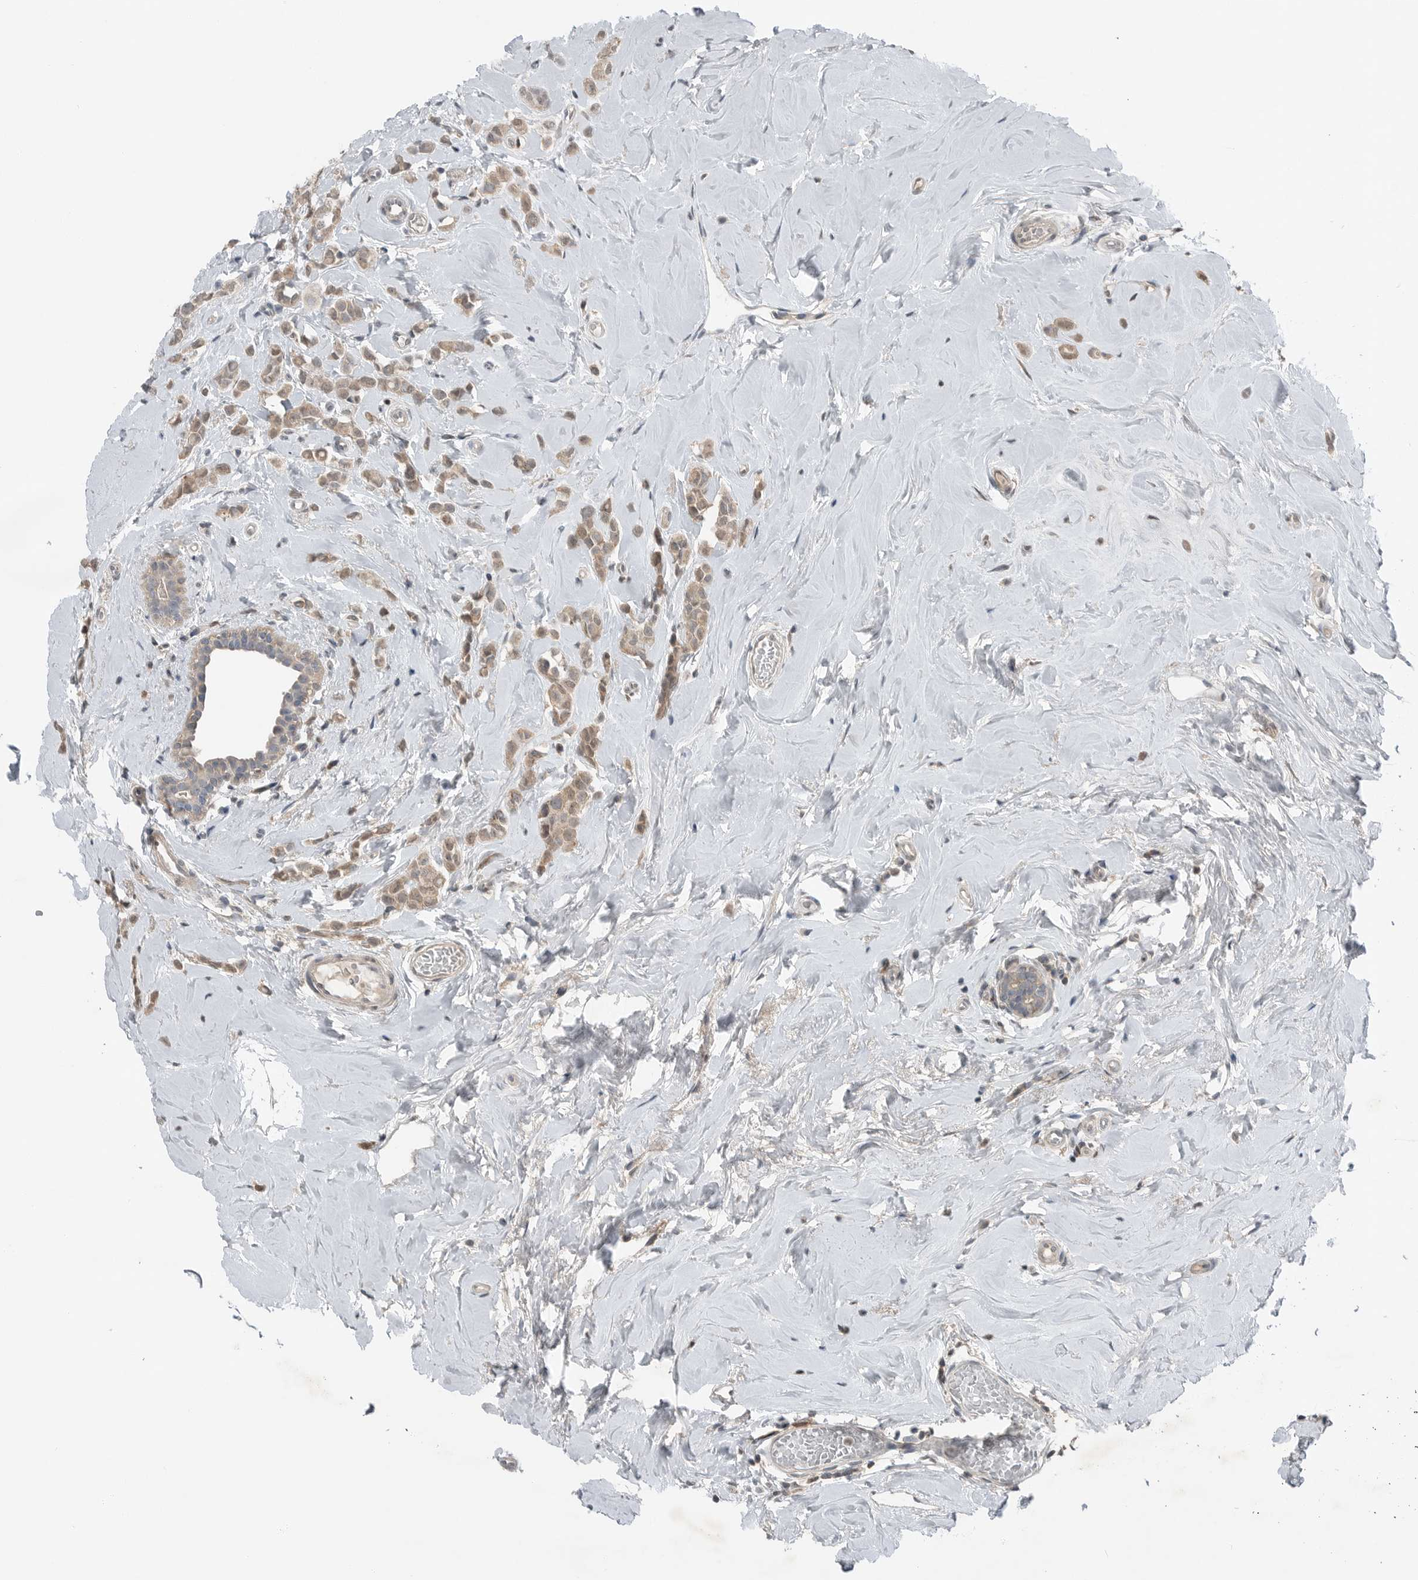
{"staining": {"intensity": "weak", "quantity": ">75%", "location": "cytoplasmic/membranous"}, "tissue": "breast cancer", "cell_type": "Tumor cells", "image_type": "cancer", "snomed": [{"axis": "morphology", "description": "Lobular carcinoma"}, {"axis": "topography", "description": "Breast"}], "caption": "IHC image of neoplastic tissue: human lobular carcinoma (breast) stained using IHC demonstrates low levels of weak protein expression localized specifically in the cytoplasmic/membranous of tumor cells, appearing as a cytoplasmic/membranous brown color.", "gene": "MFAP3L", "patient": {"sex": "female", "age": 47}}